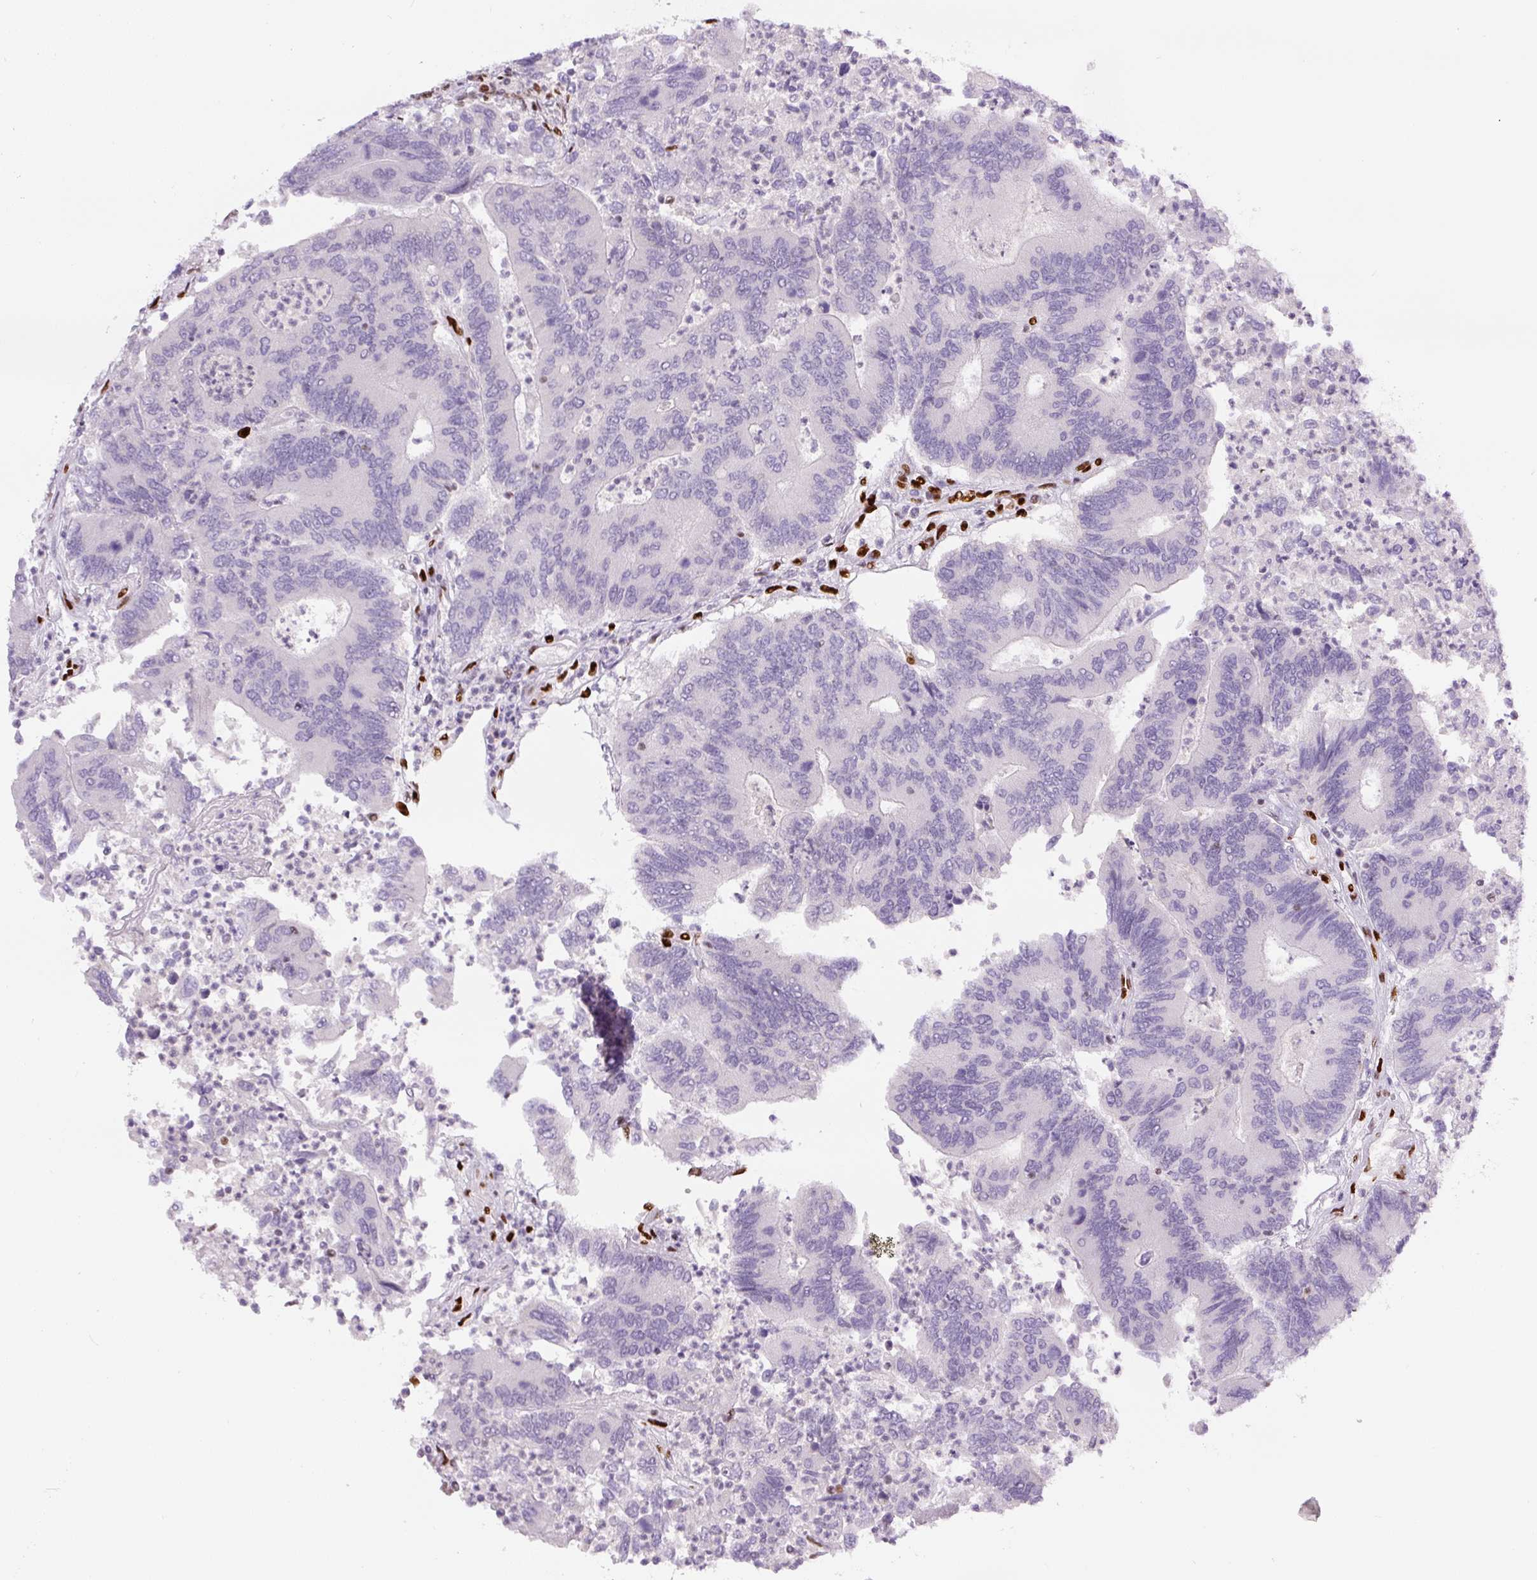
{"staining": {"intensity": "negative", "quantity": "none", "location": "none"}, "tissue": "colorectal cancer", "cell_type": "Tumor cells", "image_type": "cancer", "snomed": [{"axis": "morphology", "description": "Adenocarcinoma, NOS"}, {"axis": "topography", "description": "Colon"}], "caption": "An immunohistochemistry photomicrograph of colorectal cancer (adenocarcinoma) is shown. There is no staining in tumor cells of colorectal cancer (adenocarcinoma).", "gene": "ZEB1", "patient": {"sex": "female", "age": 67}}